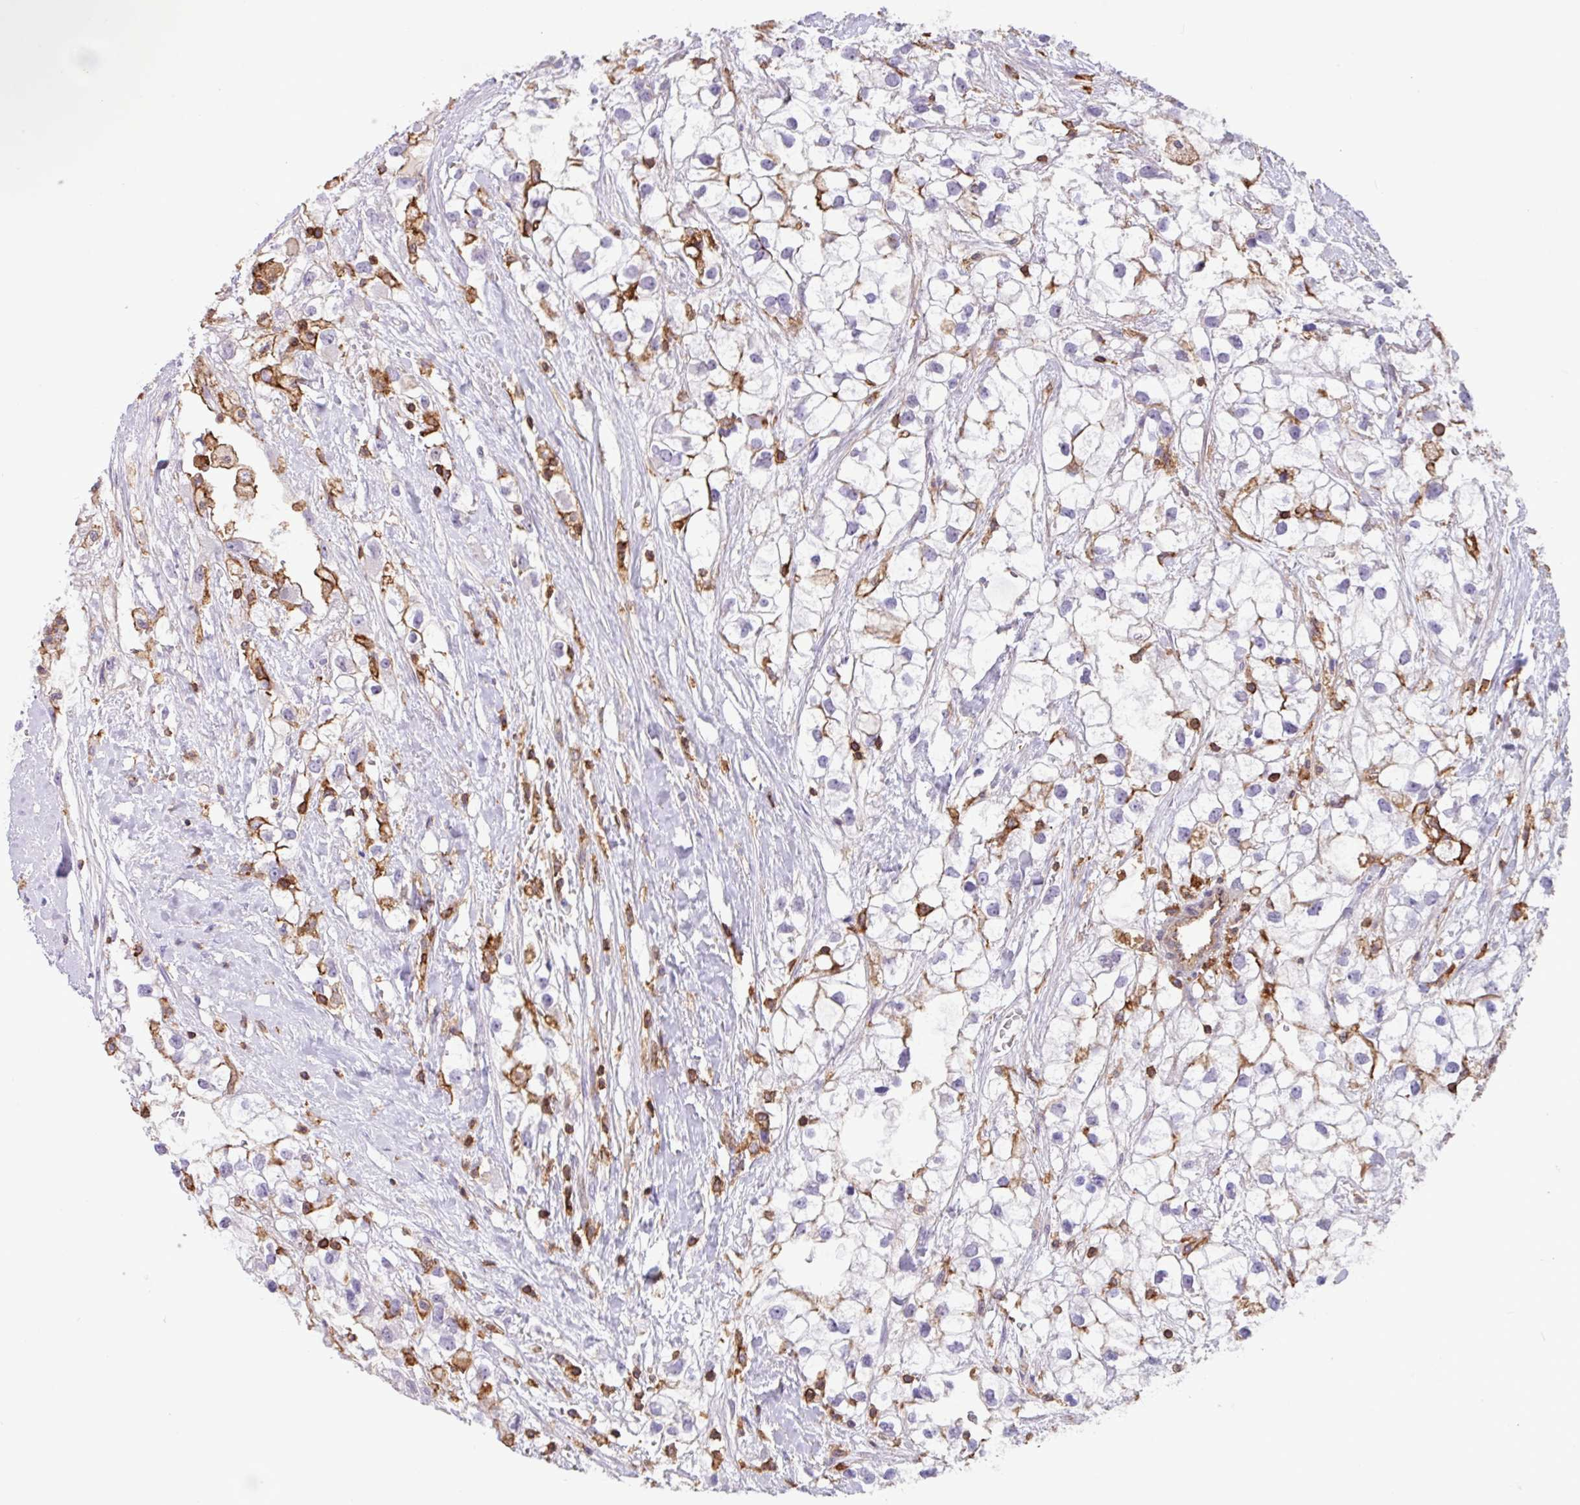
{"staining": {"intensity": "moderate", "quantity": "<25%", "location": "cytoplasmic/membranous"}, "tissue": "renal cancer", "cell_type": "Tumor cells", "image_type": "cancer", "snomed": [{"axis": "morphology", "description": "Adenocarcinoma, NOS"}, {"axis": "topography", "description": "Kidney"}], "caption": "The image displays a brown stain indicating the presence of a protein in the cytoplasmic/membranous of tumor cells in renal adenocarcinoma. (DAB (3,3'-diaminobenzidine) = brown stain, brightfield microscopy at high magnification).", "gene": "PPP1R18", "patient": {"sex": "male", "age": 59}}